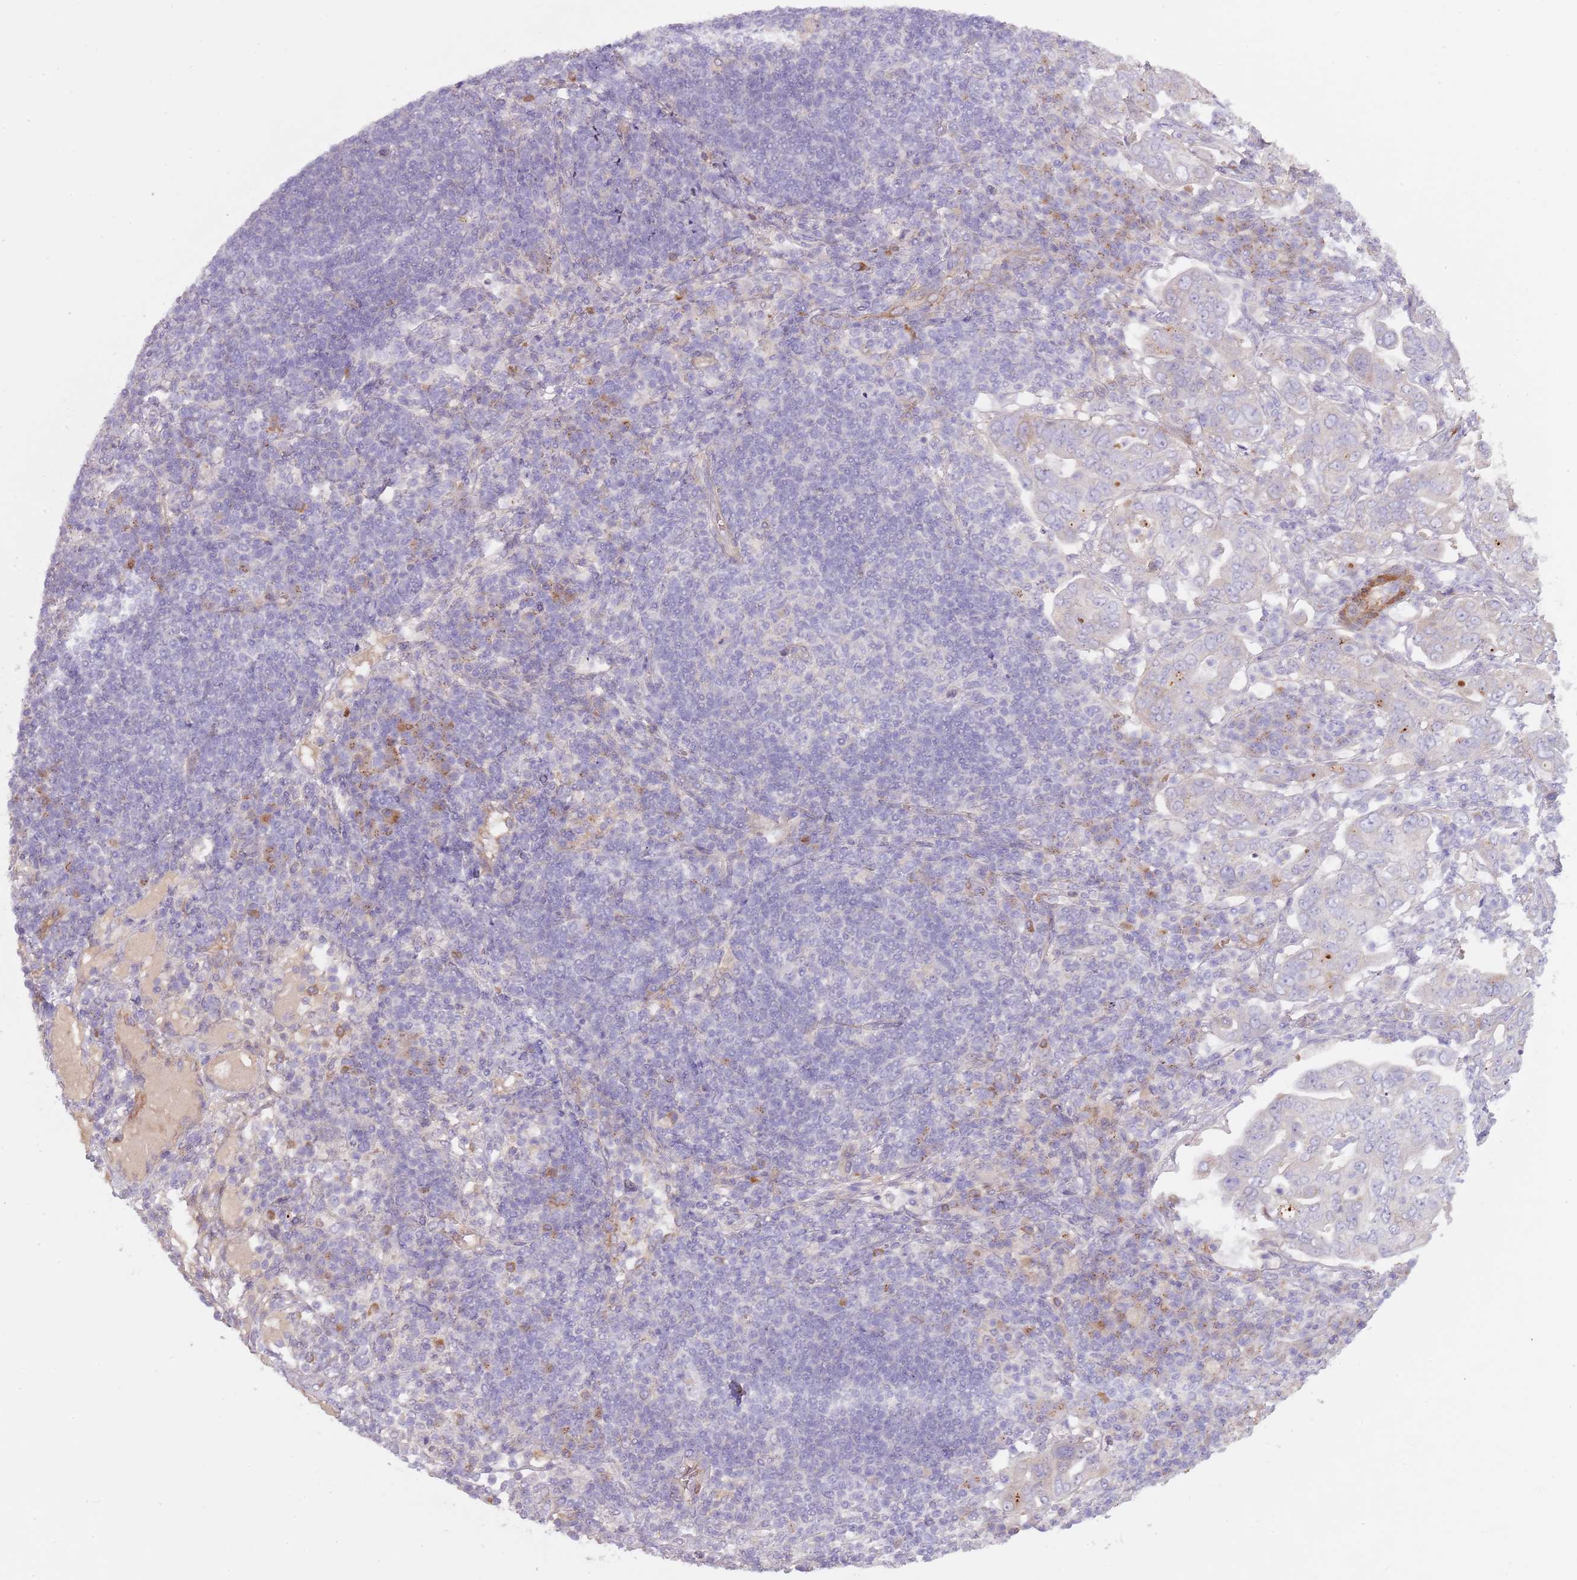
{"staining": {"intensity": "negative", "quantity": "none", "location": "none"}, "tissue": "pancreatic cancer", "cell_type": "Tumor cells", "image_type": "cancer", "snomed": [{"axis": "morphology", "description": "Normal tissue, NOS"}, {"axis": "morphology", "description": "Adenocarcinoma, NOS"}, {"axis": "topography", "description": "Lymph node"}, {"axis": "topography", "description": "Pancreas"}], "caption": "Pancreatic cancer (adenocarcinoma) stained for a protein using immunohistochemistry (IHC) reveals no positivity tumor cells.", "gene": "TINAGL1", "patient": {"sex": "female", "age": 67}}